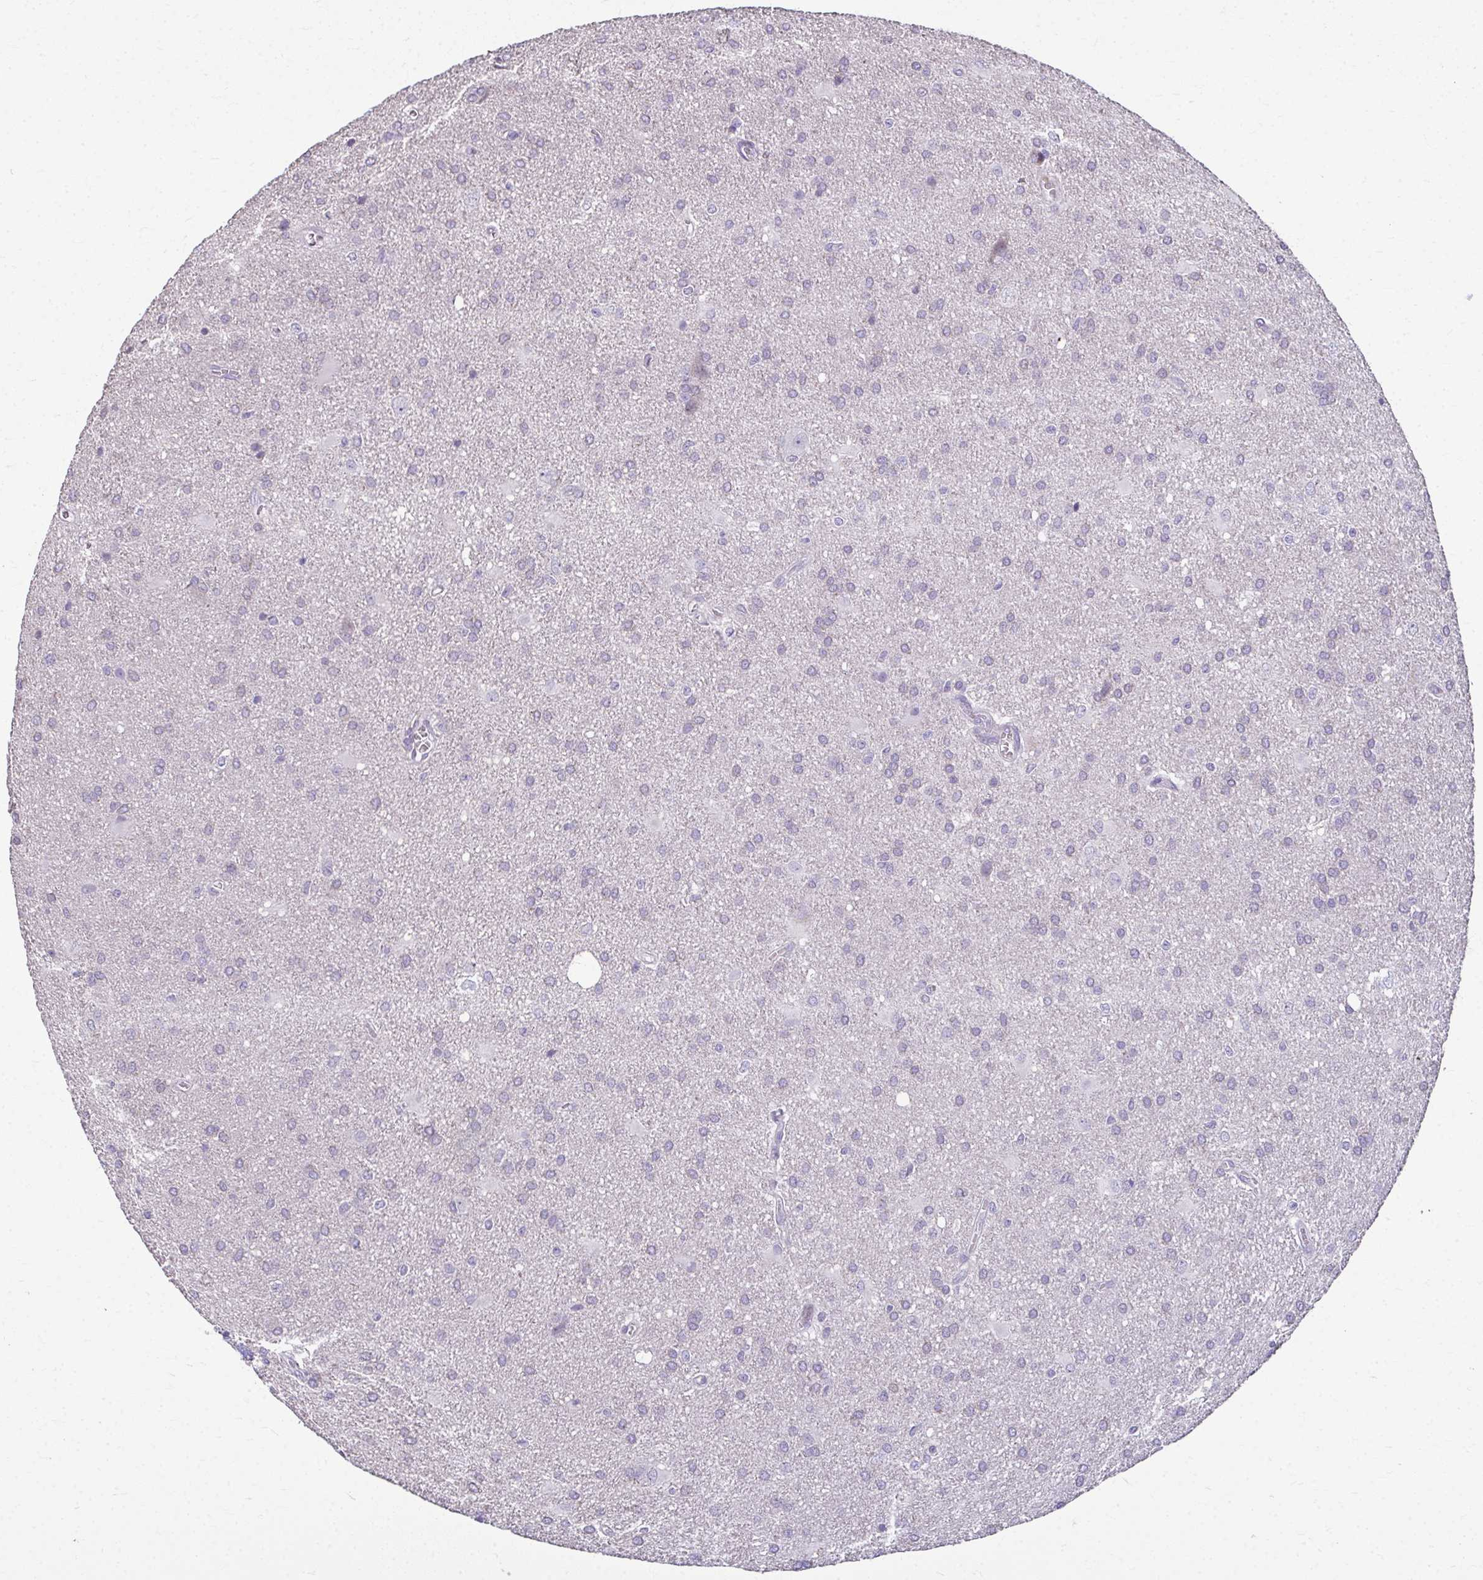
{"staining": {"intensity": "negative", "quantity": "none", "location": "none"}, "tissue": "glioma", "cell_type": "Tumor cells", "image_type": "cancer", "snomed": [{"axis": "morphology", "description": "Glioma, malignant, Low grade"}, {"axis": "topography", "description": "Brain"}], "caption": "Tumor cells show no significant expression in malignant glioma (low-grade).", "gene": "ODF1", "patient": {"sex": "male", "age": 66}}